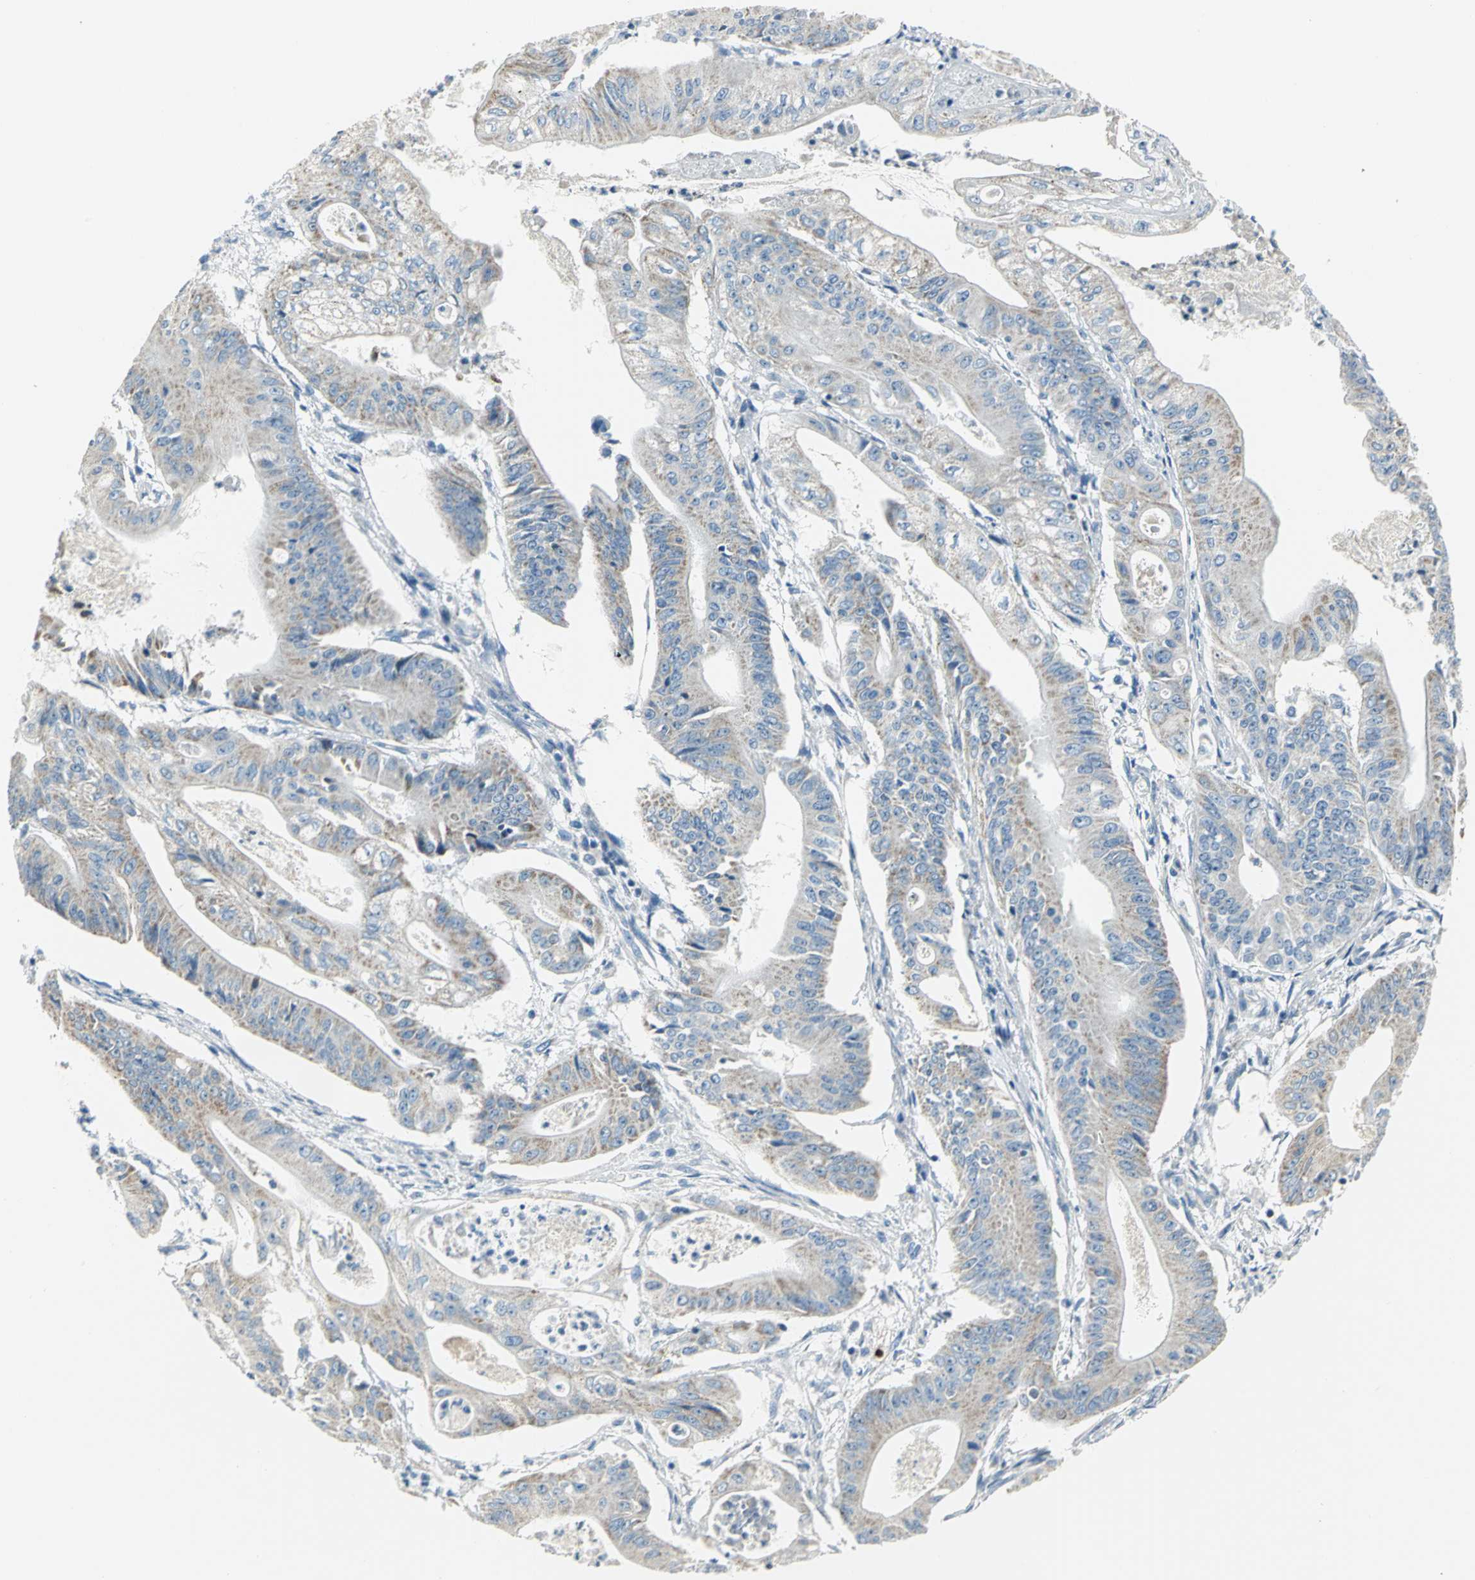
{"staining": {"intensity": "weak", "quantity": "25%-75%", "location": "cytoplasmic/membranous"}, "tissue": "pancreatic cancer", "cell_type": "Tumor cells", "image_type": "cancer", "snomed": [{"axis": "morphology", "description": "Normal tissue, NOS"}, {"axis": "topography", "description": "Lymph node"}], "caption": "This image displays immunohistochemistry staining of human pancreatic cancer, with low weak cytoplasmic/membranous expression in about 25%-75% of tumor cells.", "gene": "ALOX15", "patient": {"sex": "male", "age": 62}}